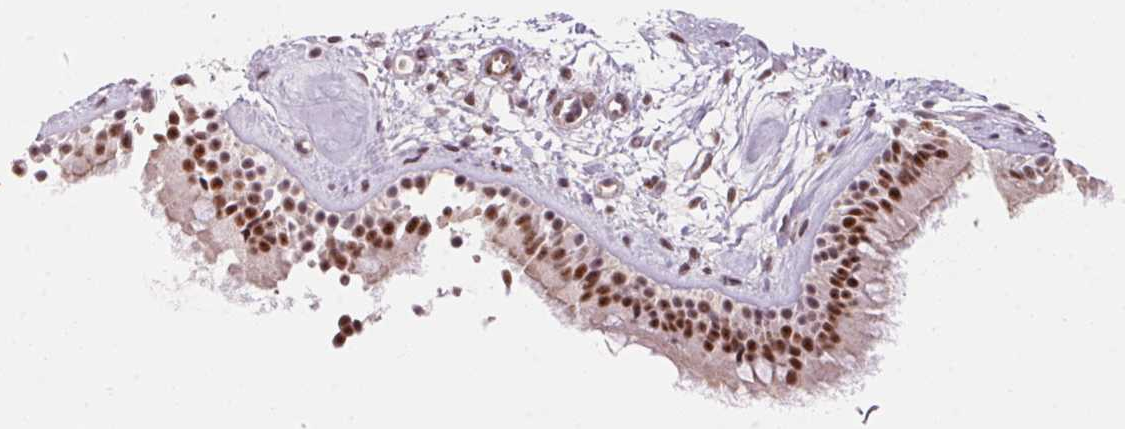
{"staining": {"intensity": "moderate", "quantity": ">75%", "location": "nuclear"}, "tissue": "nasopharynx", "cell_type": "Respiratory epithelial cells", "image_type": "normal", "snomed": [{"axis": "morphology", "description": "Normal tissue, NOS"}, {"axis": "topography", "description": "Nasopharynx"}], "caption": "Immunohistochemical staining of benign human nasopharynx displays medium levels of moderate nuclear positivity in about >75% of respiratory epithelial cells.", "gene": "HNRNPDL", "patient": {"sex": "female", "age": 70}}